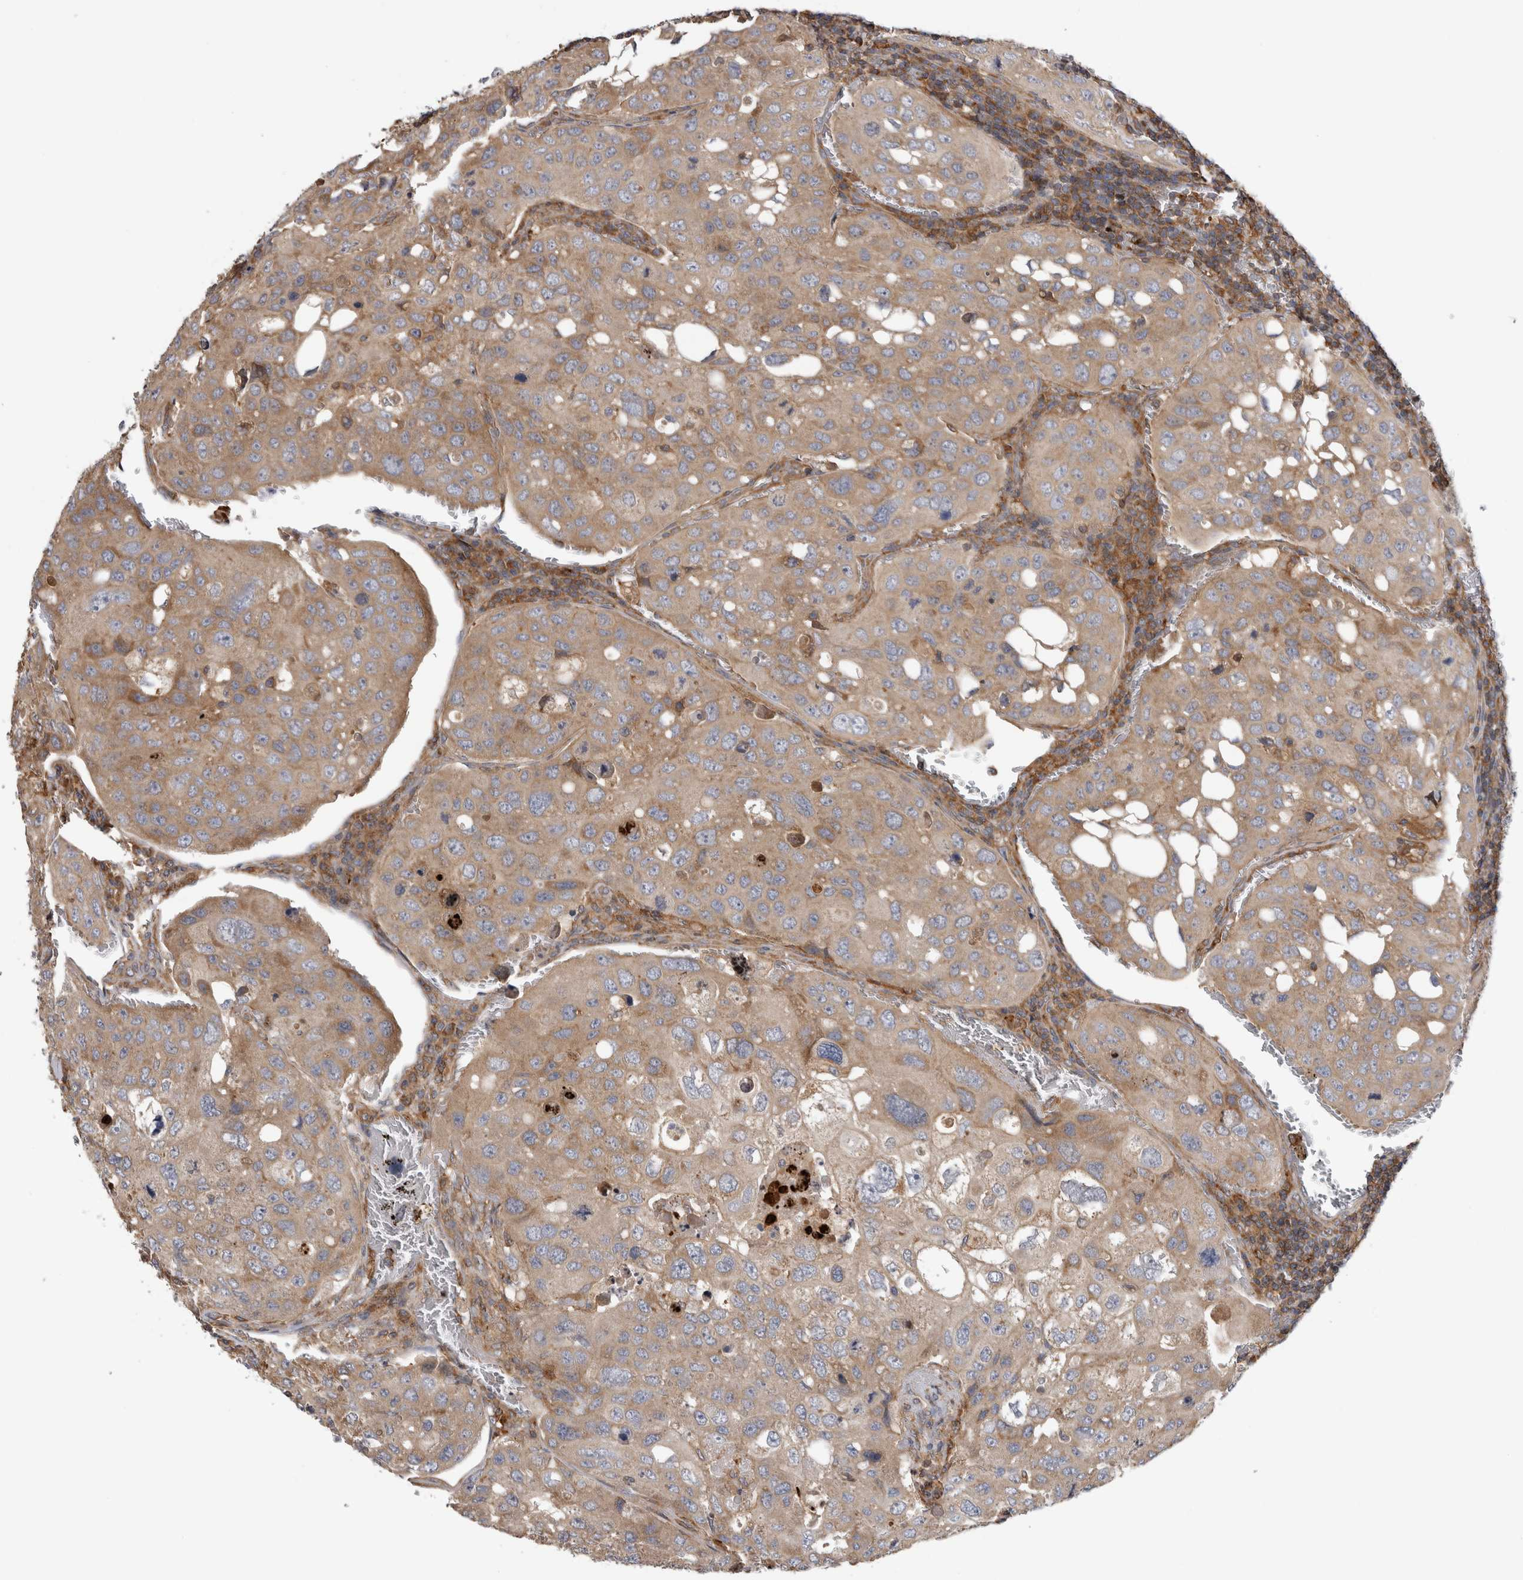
{"staining": {"intensity": "weak", "quantity": ">75%", "location": "cytoplasmic/membranous"}, "tissue": "urothelial cancer", "cell_type": "Tumor cells", "image_type": "cancer", "snomed": [{"axis": "morphology", "description": "Urothelial carcinoma, High grade"}, {"axis": "topography", "description": "Lymph node"}, {"axis": "topography", "description": "Urinary bladder"}], "caption": "A micrograph of urothelial cancer stained for a protein reveals weak cytoplasmic/membranous brown staining in tumor cells.", "gene": "GRIK2", "patient": {"sex": "male", "age": 51}}